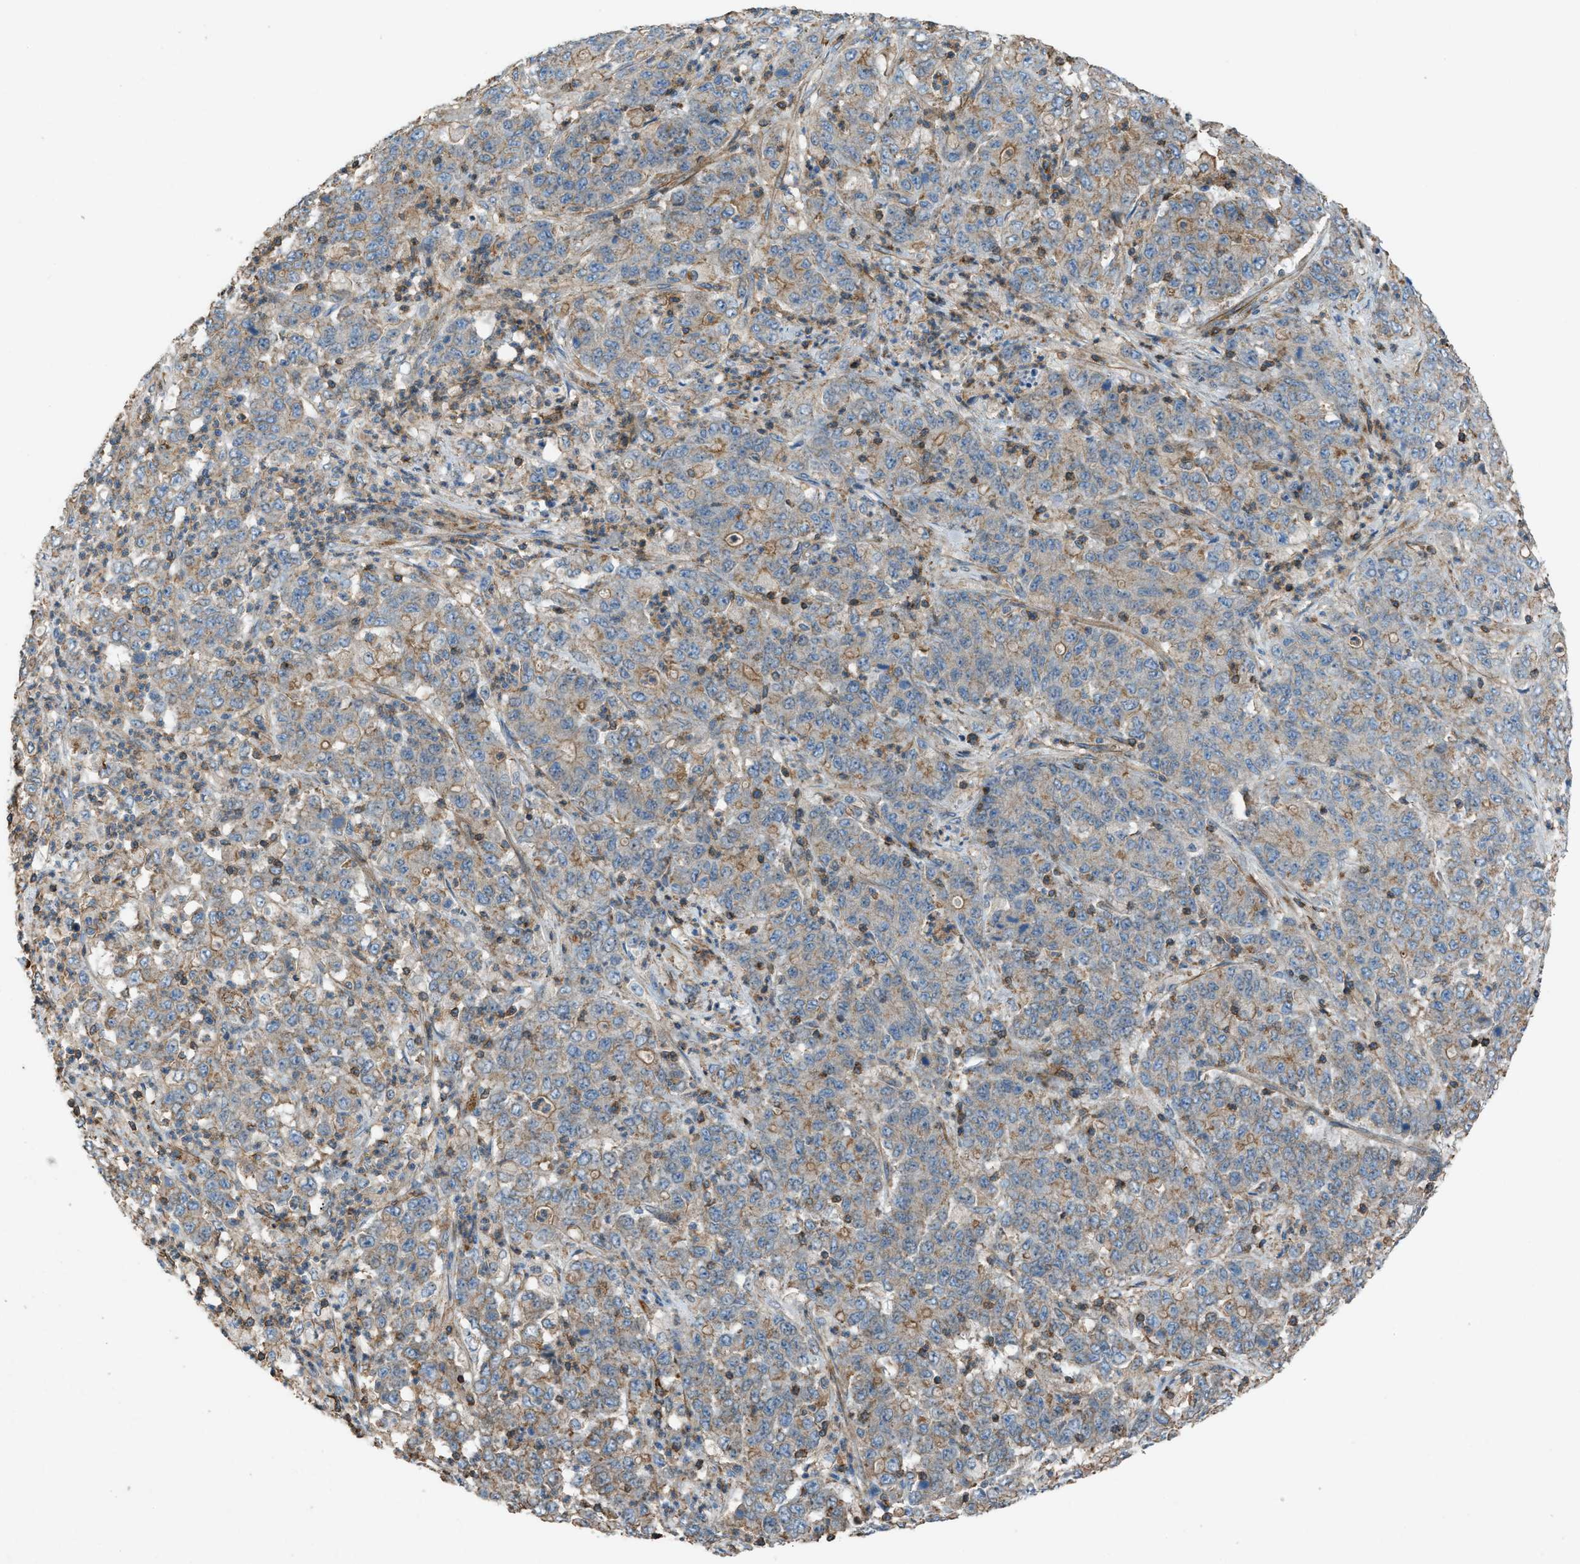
{"staining": {"intensity": "weak", "quantity": ">75%", "location": "cytoplasmic/membranous"}, "tissue": "stomach cancer", "cell_type": "Tumor cells", "image_type": "cancer", "snomed": [{"axis": "morphology", "description": "Adenocarcinoma, NOS"}, {"axis": "topography", "description": "Stomach, lower"}], "caption": "Immunohistochemistry (IHC) of adenocarcinoma (stomach) shows low levels of weak cytoplasmic/membranous staining in approximately >75% of tumor cells. The protein of interest is shown in brown color, while the nuclei are stained blue.", "gene": "NCK2", "patient": {"sex": "female", "age": 71}}